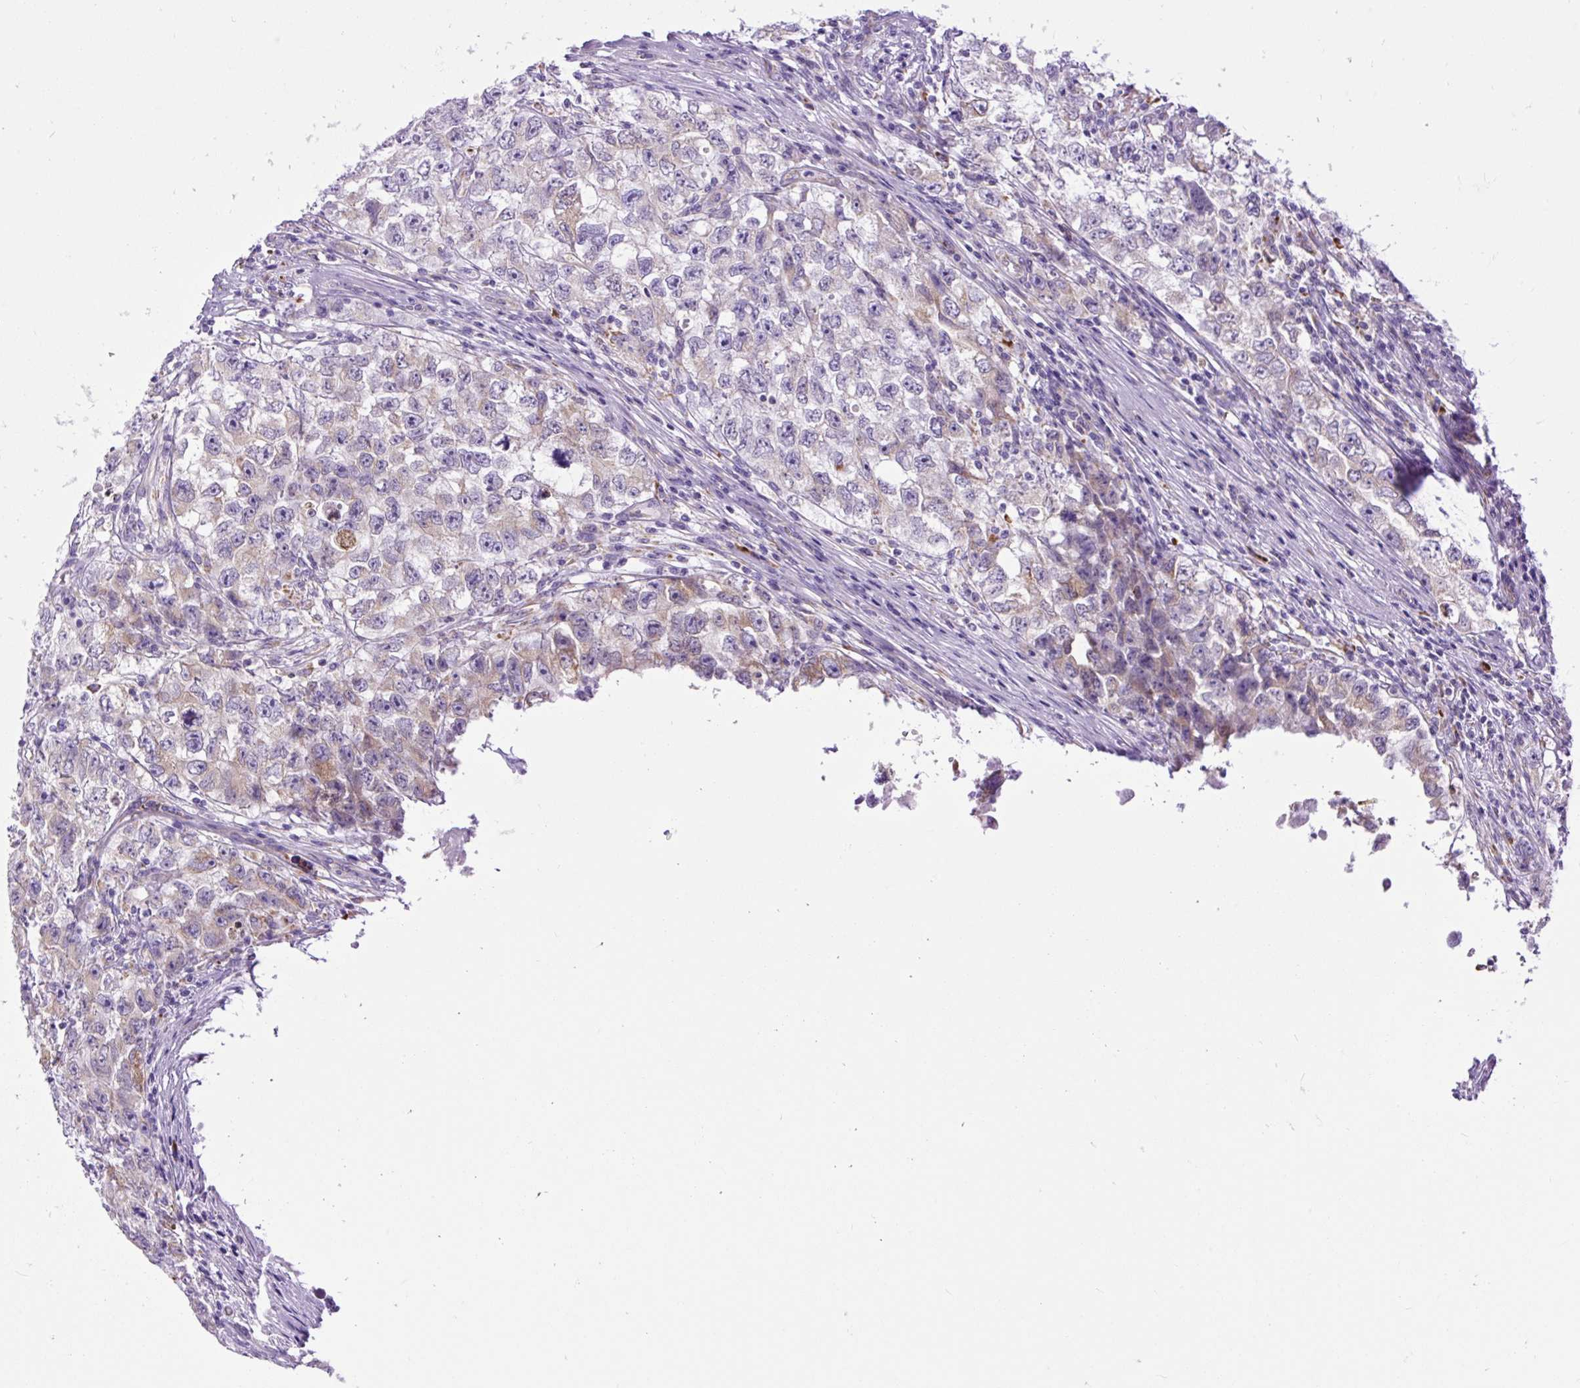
{"staining": {"intensity": "weak", "quantity": "<25%", "location": "cytoplasmic/membranous"}, "tissue": "testis cancer", "cell_type": "Tumor cells", "image_type": "cancer", "snomed": [{"axis": "morphology", "description": "Seminoma, NOS"}, {"axis": "morphology", "description": "Carcinoma, Embryonal, NOS"}, {"axis": "topography", "description": "Testis"}], "caption": "Immunohistochemistry (IHC) histopathology image of neoplastic tissue: testis cancer stained with DAB displays no significant protein staining in tumor cells.", "gene": "DDOST", "patient": {"sex": "male", "age": 43}}